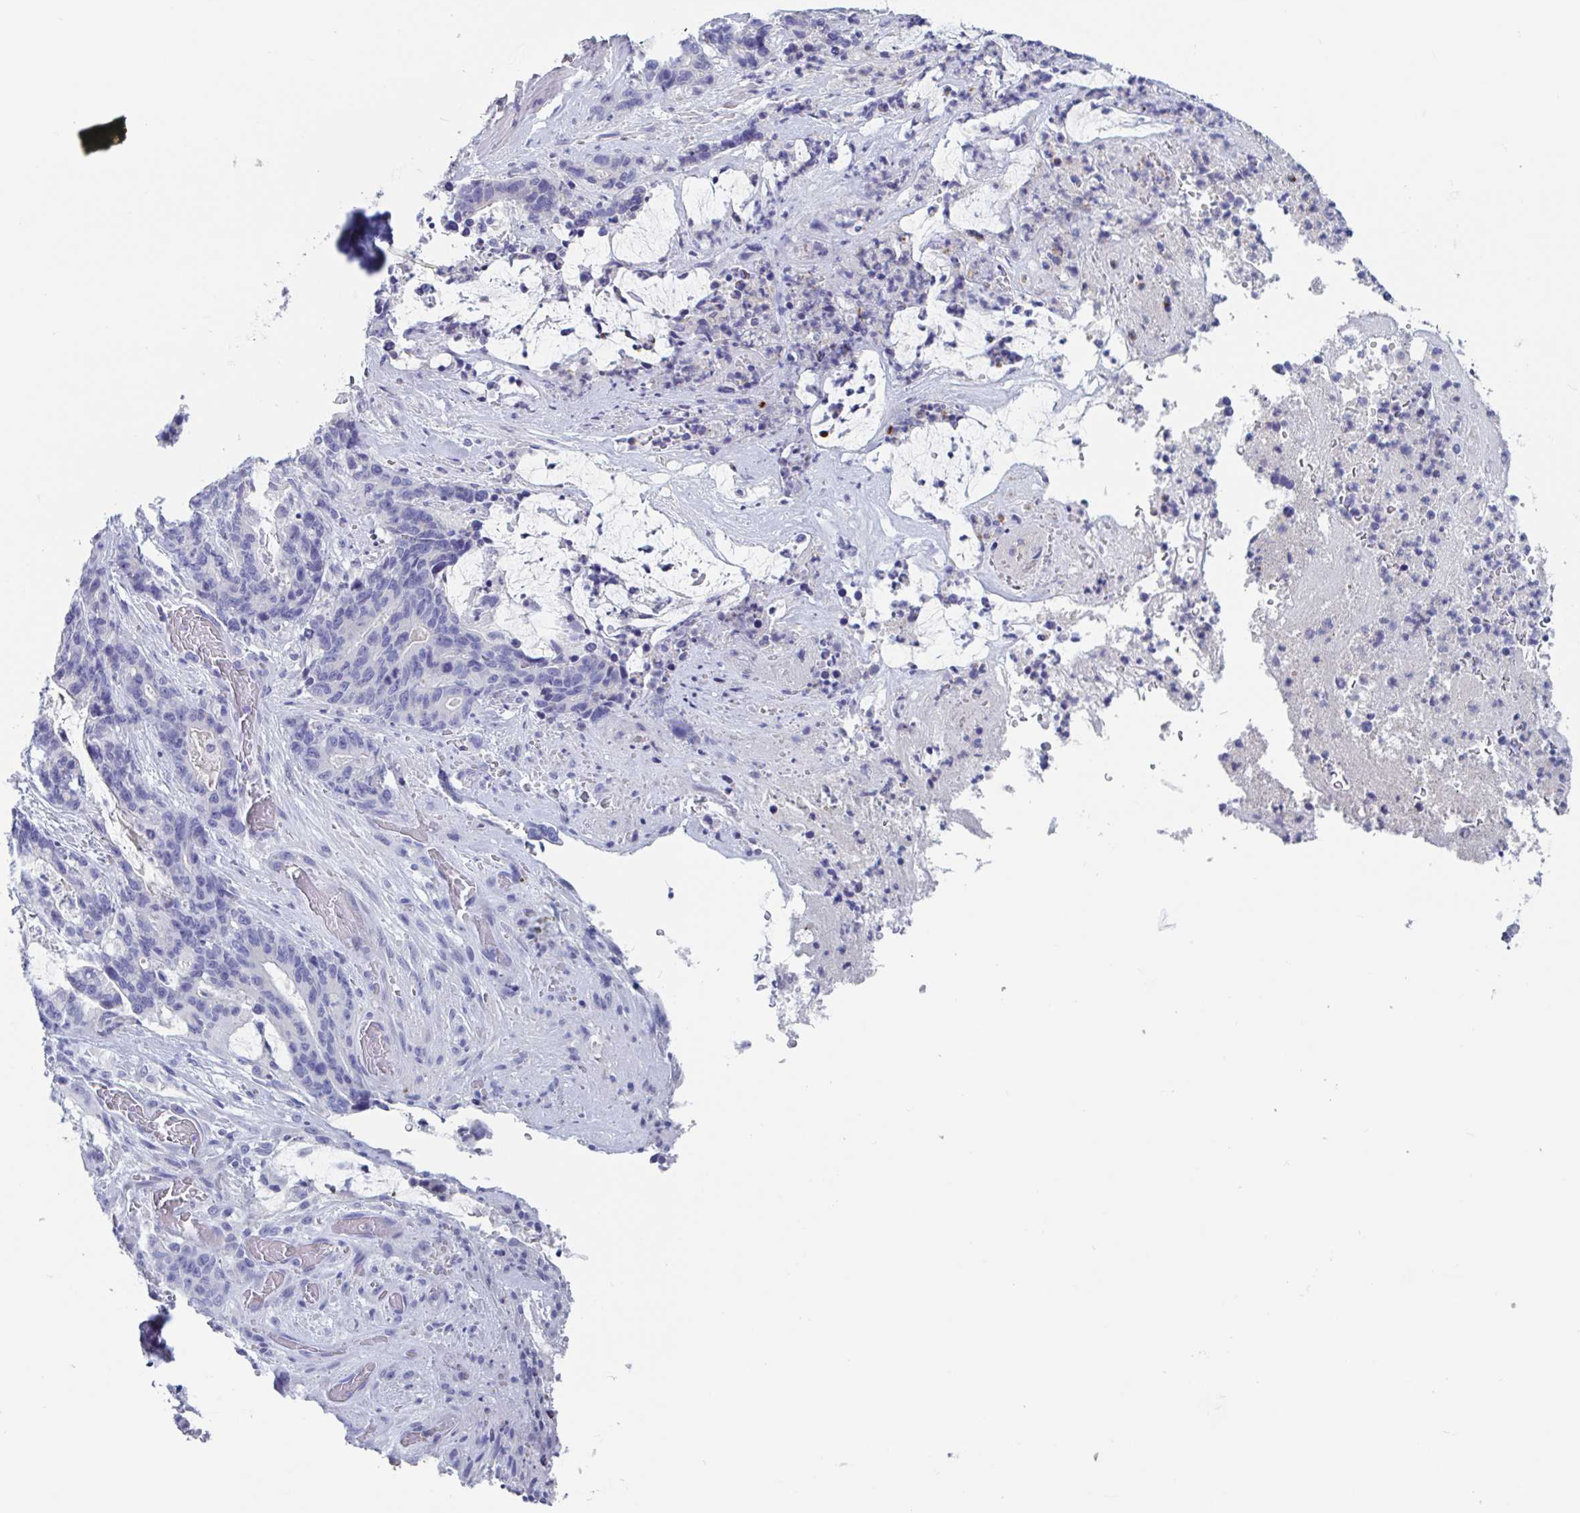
{"staining": {"intensity": "negative", "quantity": "none", "location": "none"}, "tissue": "stomach cancer", "cell_type": "Tumor cells", "image_type": "cancer", "snomed": [{"axis": "morphology", "description": "Normal tissue, NOS"}, {"axis": "morphology", "description": "Adenocarcinoma, NOS"}, {"axis": "topography", "description": "Stomach"}], "caption": "Adenocarcinoma (stomach) stained for a protein using IHC displays no positivity tumor cells.", "gene": "ZNHIT2", "patient": {"sex": "female", "age": 64}}